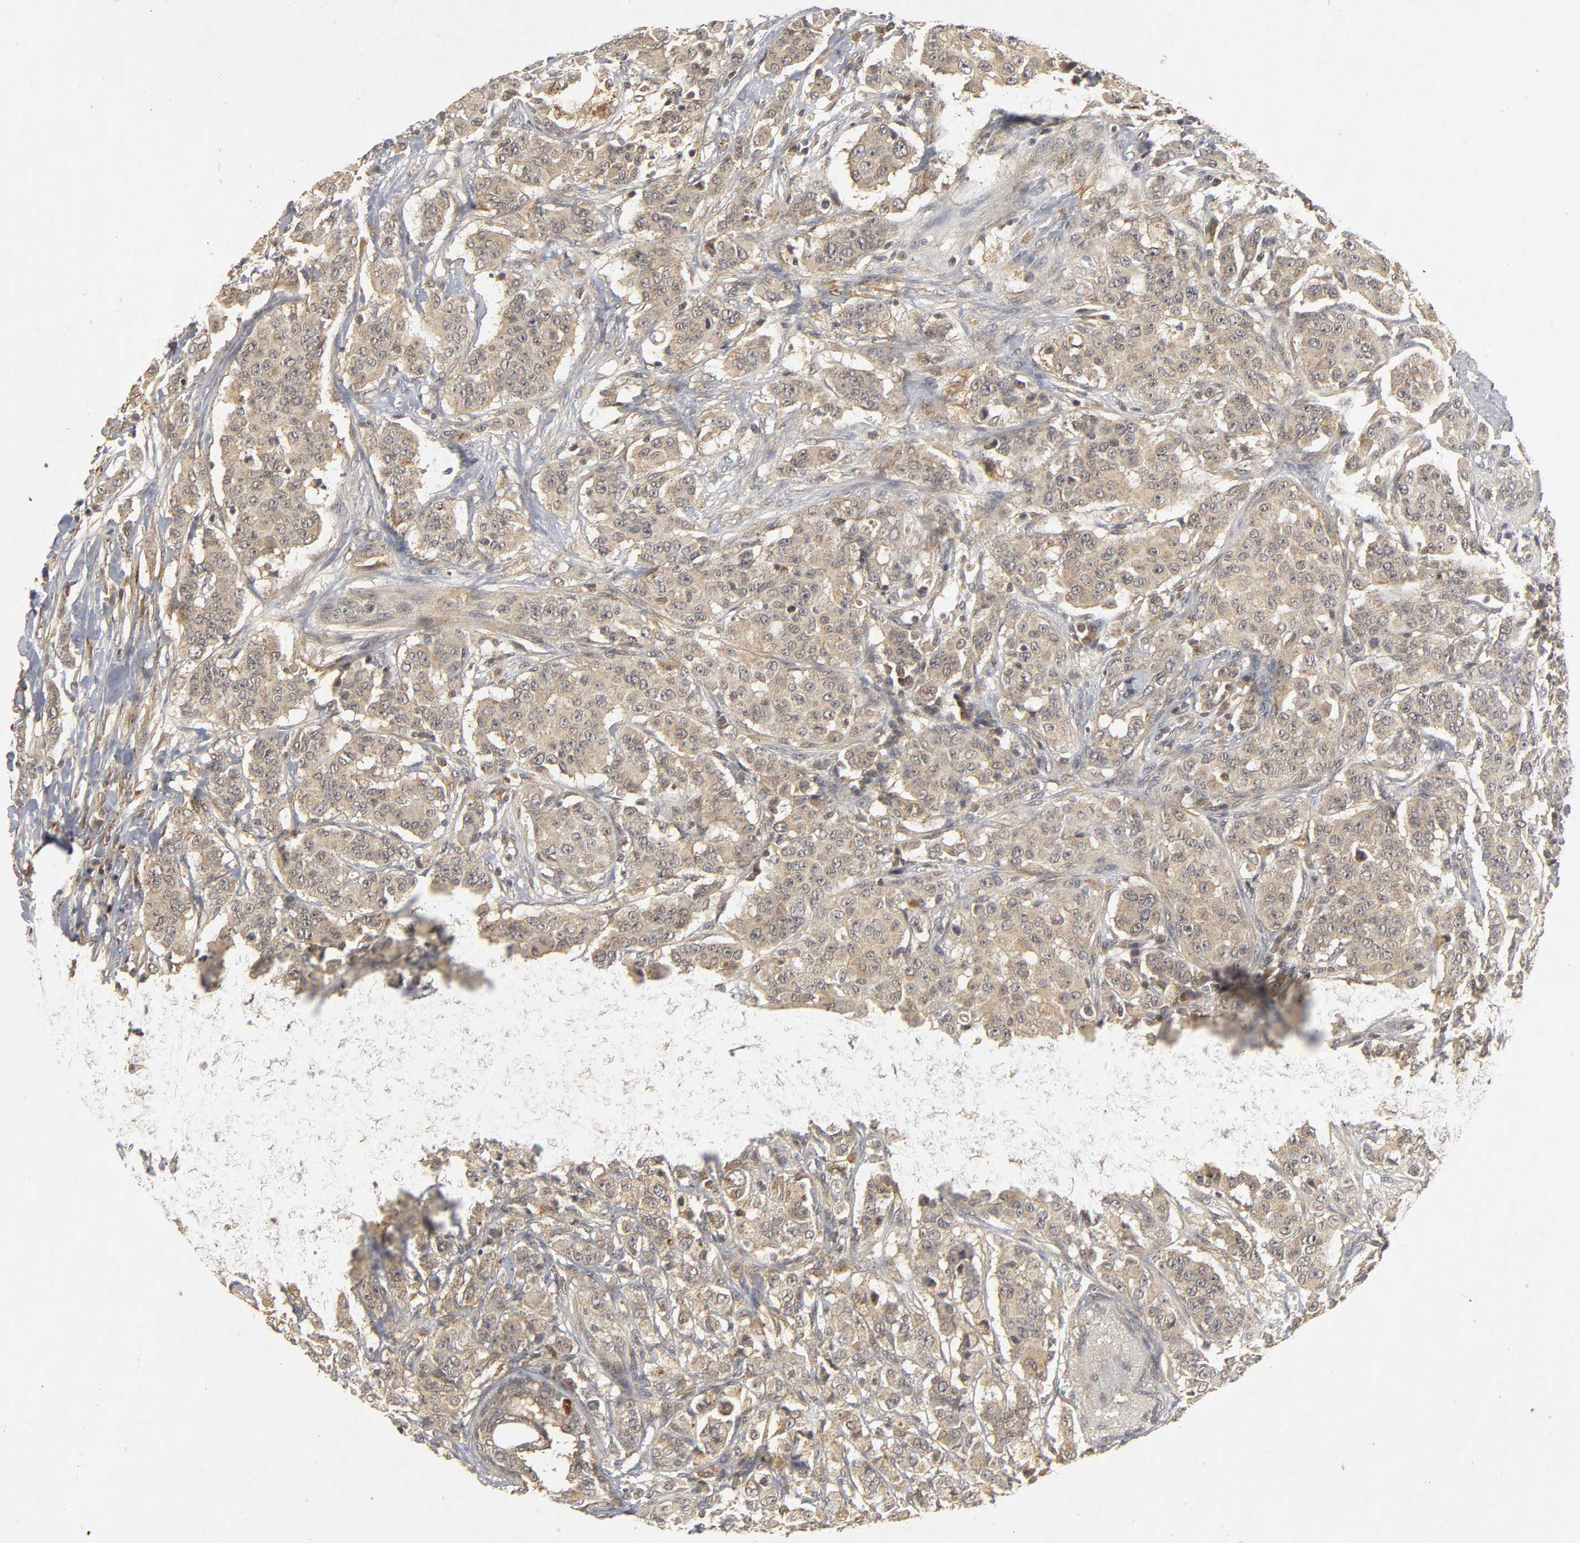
{"staining": {"intensity": "weak", "quantity": "25%-75%", "location": "cytoplasmic/membranous"}, "tissue": "breast cancer", "cell_type": "Tumor cells", "image_type": "cancer", "snomed": [{"axis": "morphology", "description": "Duct carcinoma"}, {"axis": "topography", "description": "Breast"}], "caption": "Immunohistochemical staining of human breast cancer reveals low levels of weak cytoplasmic/membranous protein expression in about 25%-75% of tumor cells.", "gene": "TRAF6", "patient": {"sex": "female", "age": 40}}